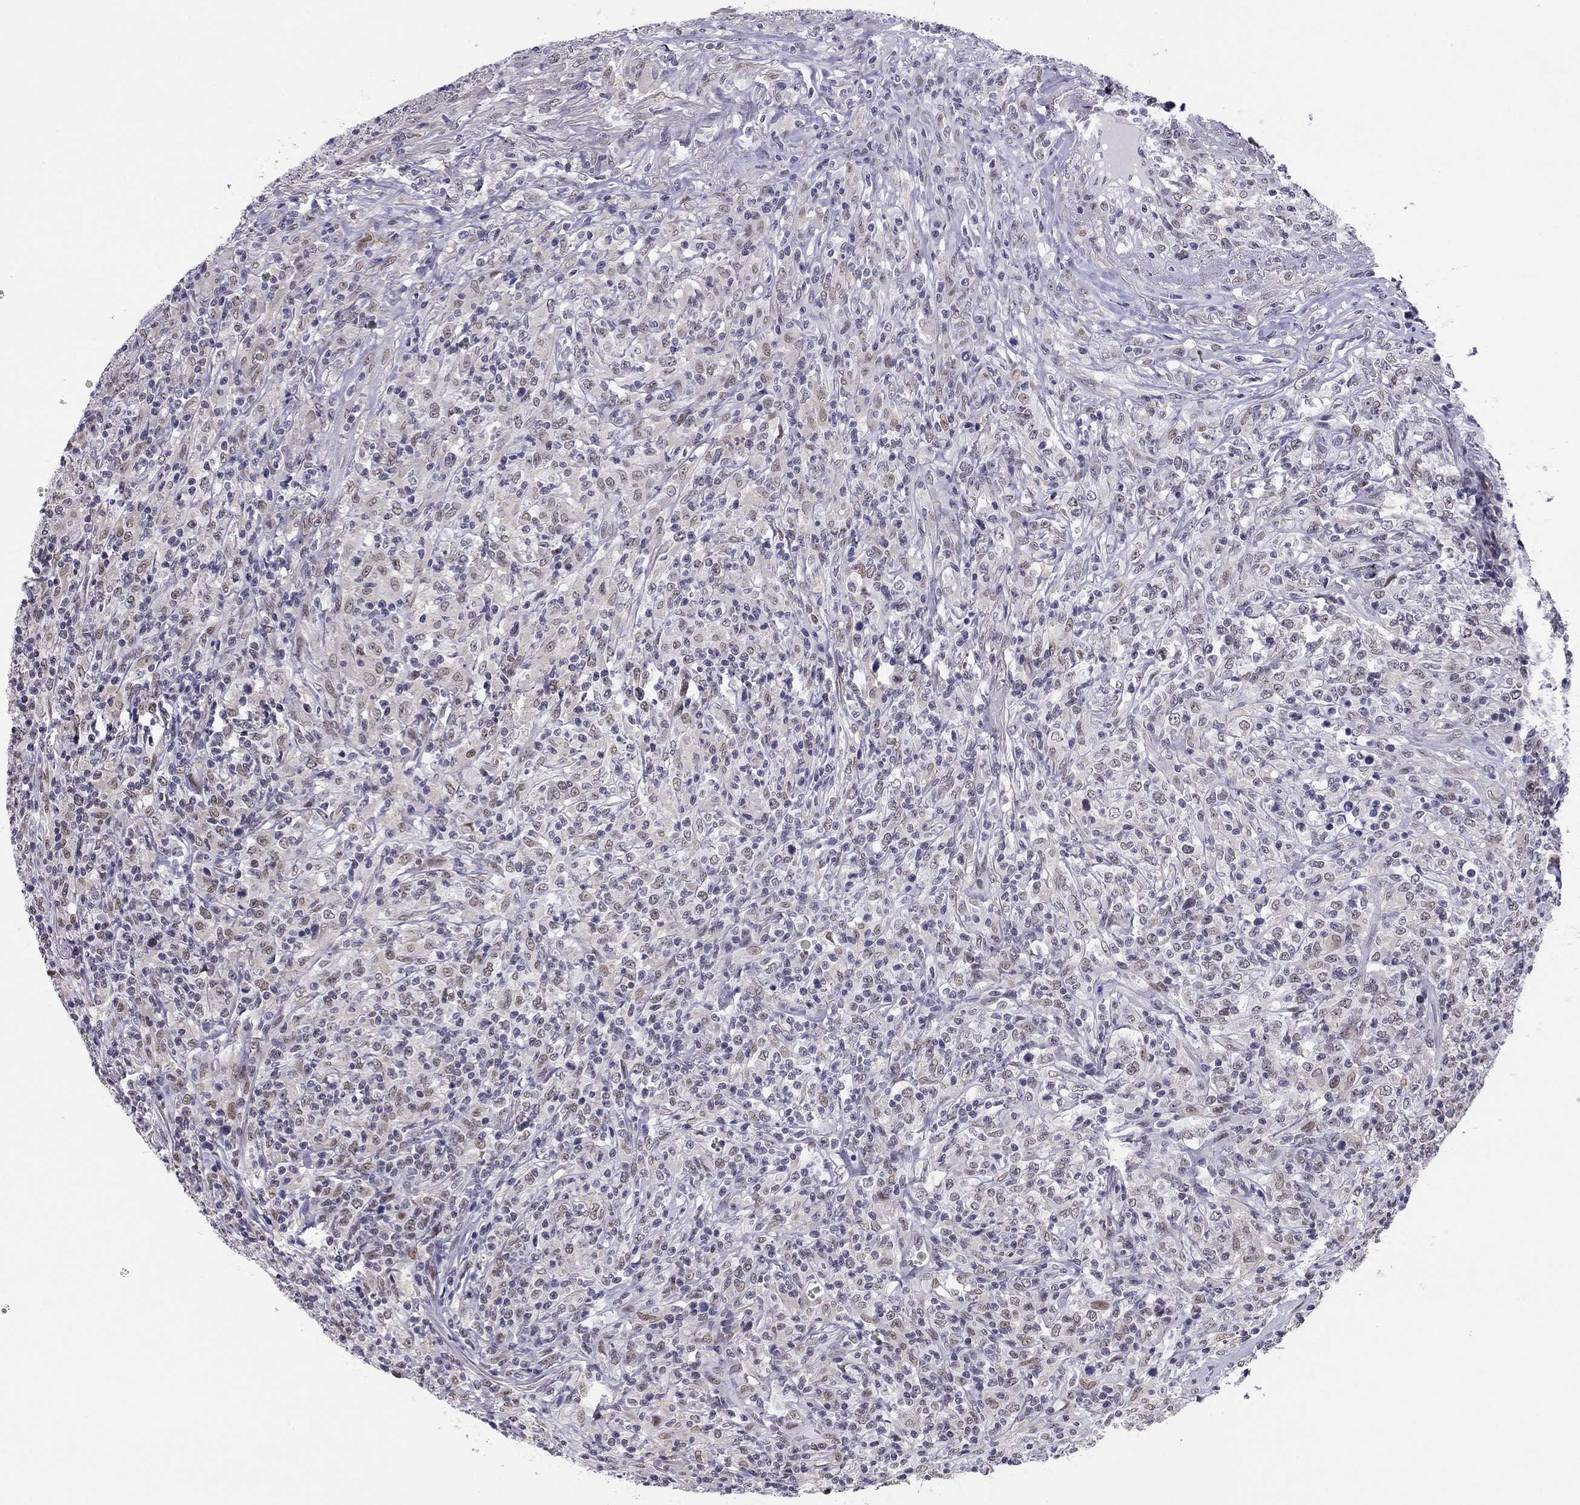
{"staining": {"intensity": "weak", "quantity": "<25%", "location": "nuclear"}, "tissue": "lymphoma", "cell_type": "Tumor cells", "image_type": "cancer", "snomed": [{"axis": "morphology", "description": "Malignant lymphoma, non-Hodgkin's type, High grade"}, {"axis": "topography", "description": "Lung"}], "caption": "This is a photomicrograph of IHC staining of lymphoma, which shows no expression in tumor cells.", "gene": "DOT1L", "patient": {"sex": "male", "age": 79}}